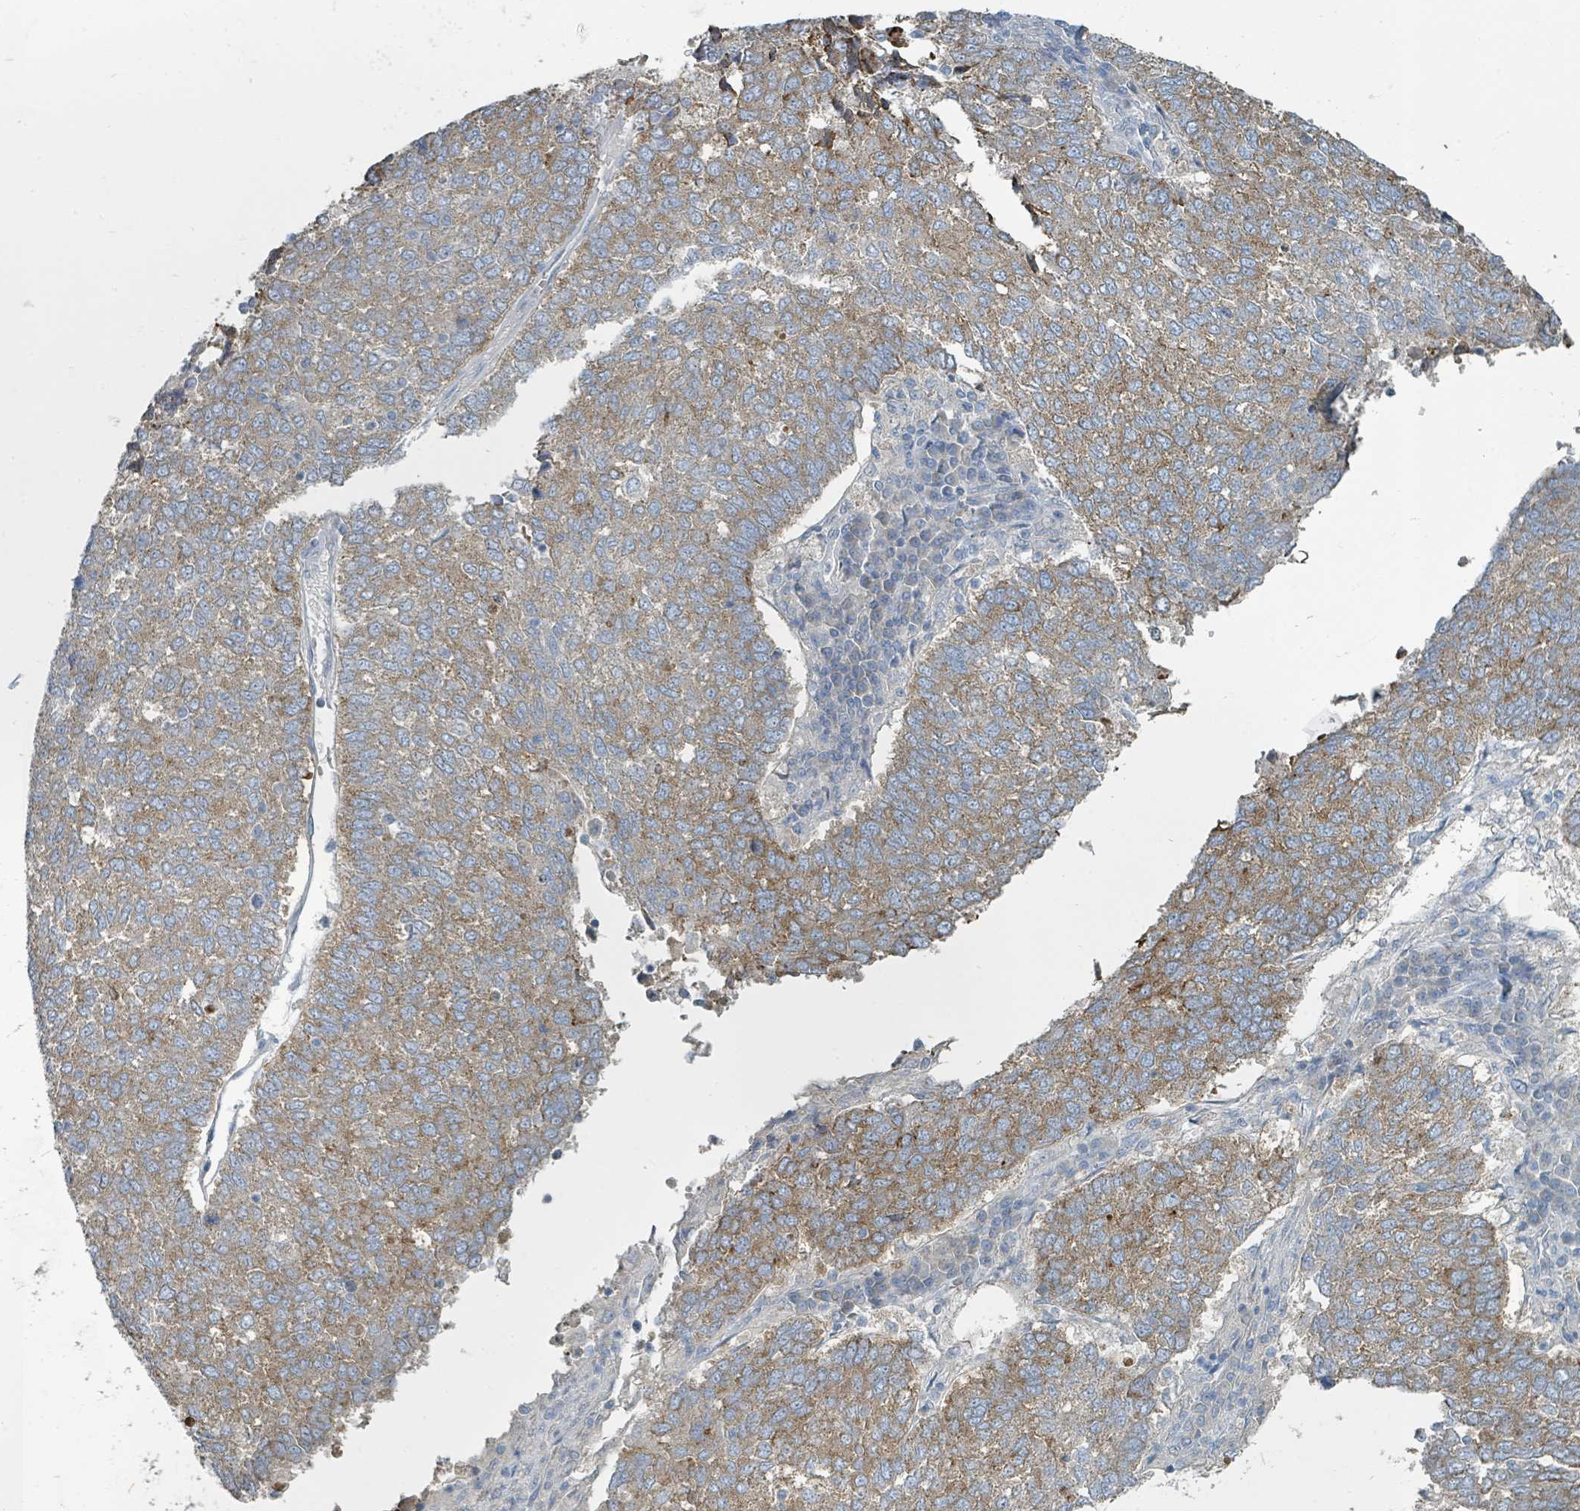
{"staining": {"intensity": "moderate", "quantity": ">75%", "location": "cytoplasmic/membranous"}, "tissue": "lung cancer", "cell_type": "Tumor cells", "image_type": "cancer", "snomed": [{"axis": "morphology", "description": "Squamous cell carcinoma, NOS"}, {"axis": "topography", "description": "Lung"}], "caption": "High-power microscopy captured an IHC photomicrograph of lung cancer (squamous cell carcinoma), revealing moderate cytoplasmic/membranous staining in approximately >75% of tumor cells.", "gene": "RASA4", "patient": {"sex": "male", "age": 73}}